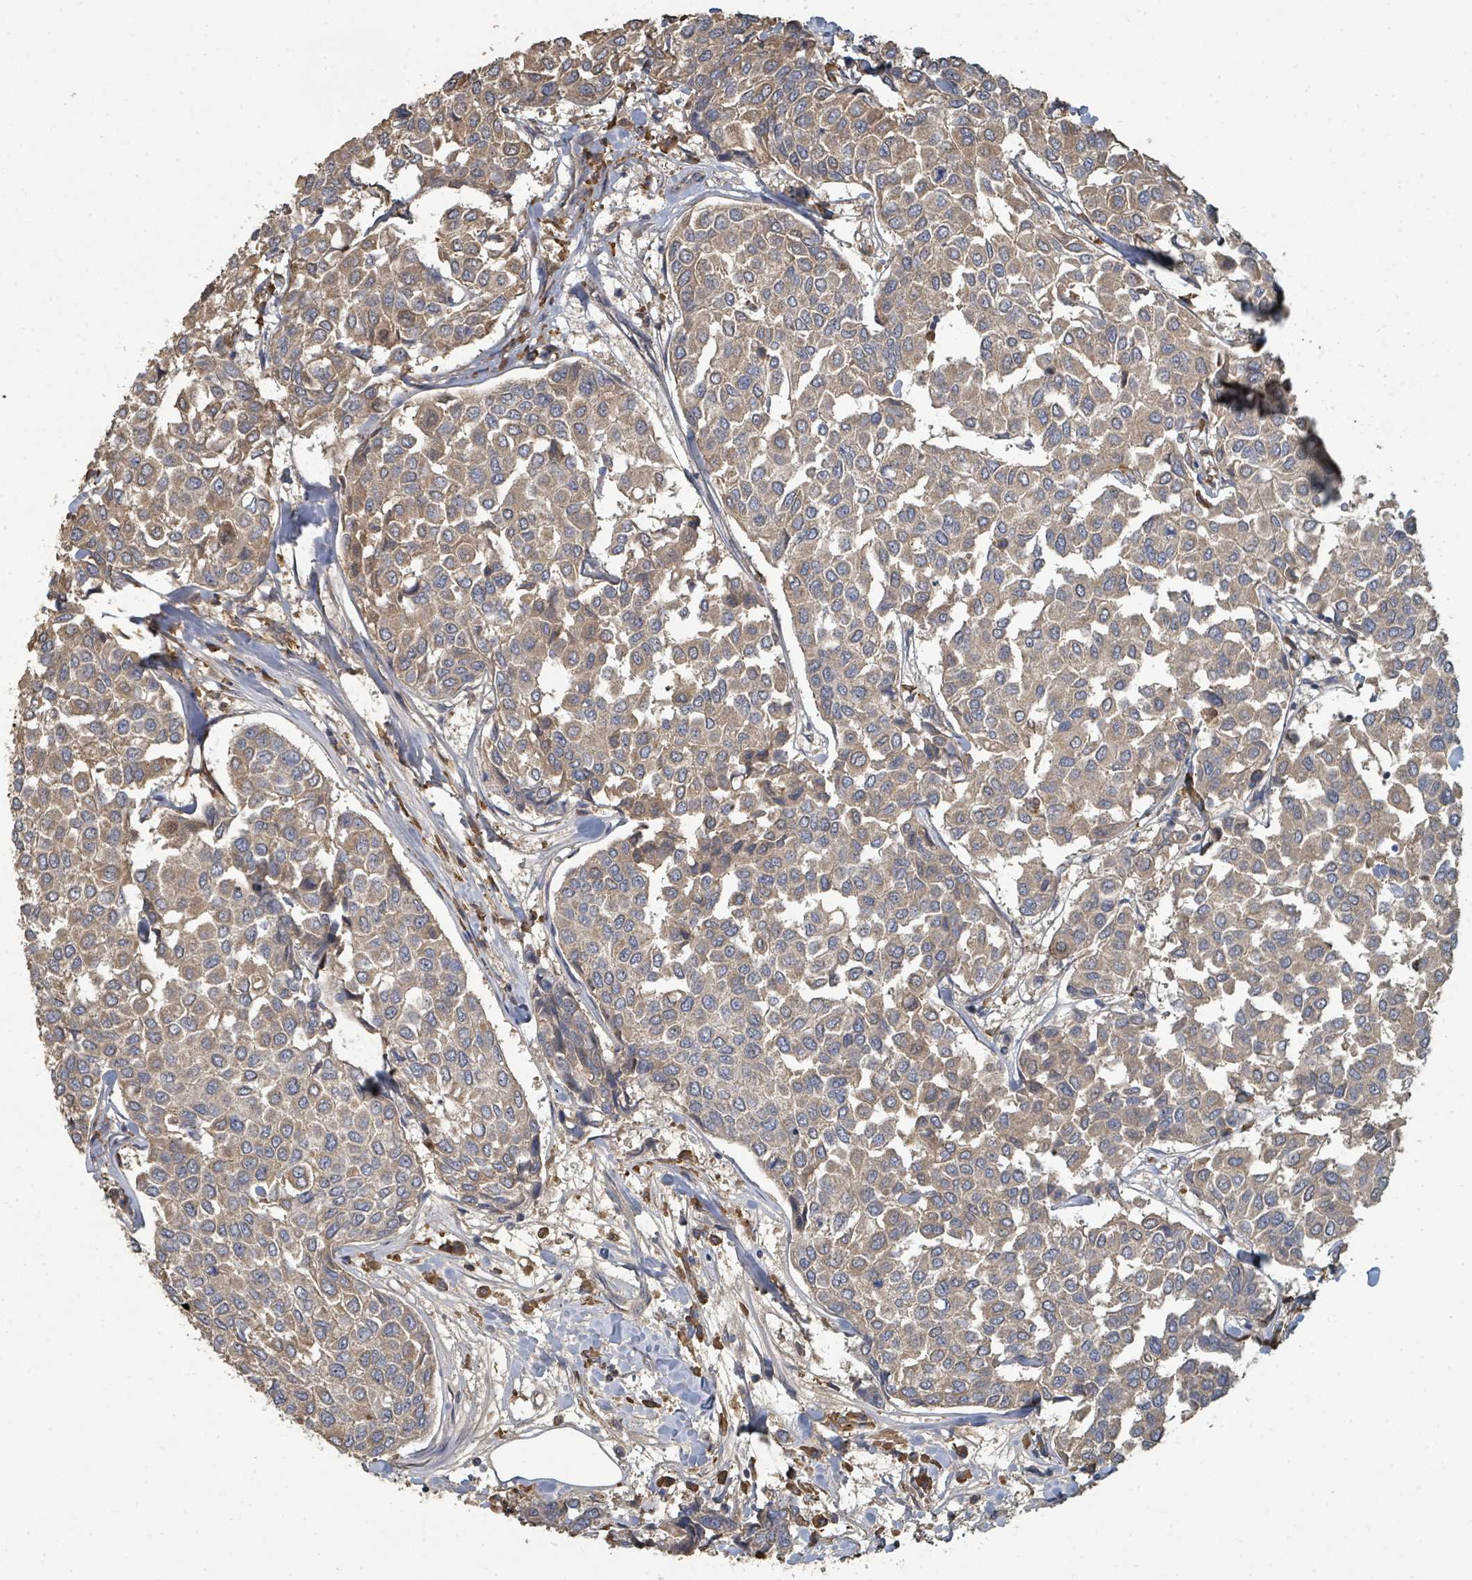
{"staining": {"intensity": "moderate", "quantity": ">75%", "location": "cytoplasmic/membranous"}, "tissue": "breast cancer", "cell_type": "Tumor cells", "image_type": "cancer", "snomed": [{"axis": "morphology", "description": "Duct carcinoma"}, {"axis": "topography", "description": "Breast"}], "caption": "Immunohistochemical staining of intraductal carcinoma (breast) exhibits medium levels of moderate cytoplasmic/membranous expression in approximately >75% of tumor cells. (Brightfield microscopy of DAB IHC at high magnification).", "gene": "WDFY1", "patient": {"sex": "female", "age": 55}}